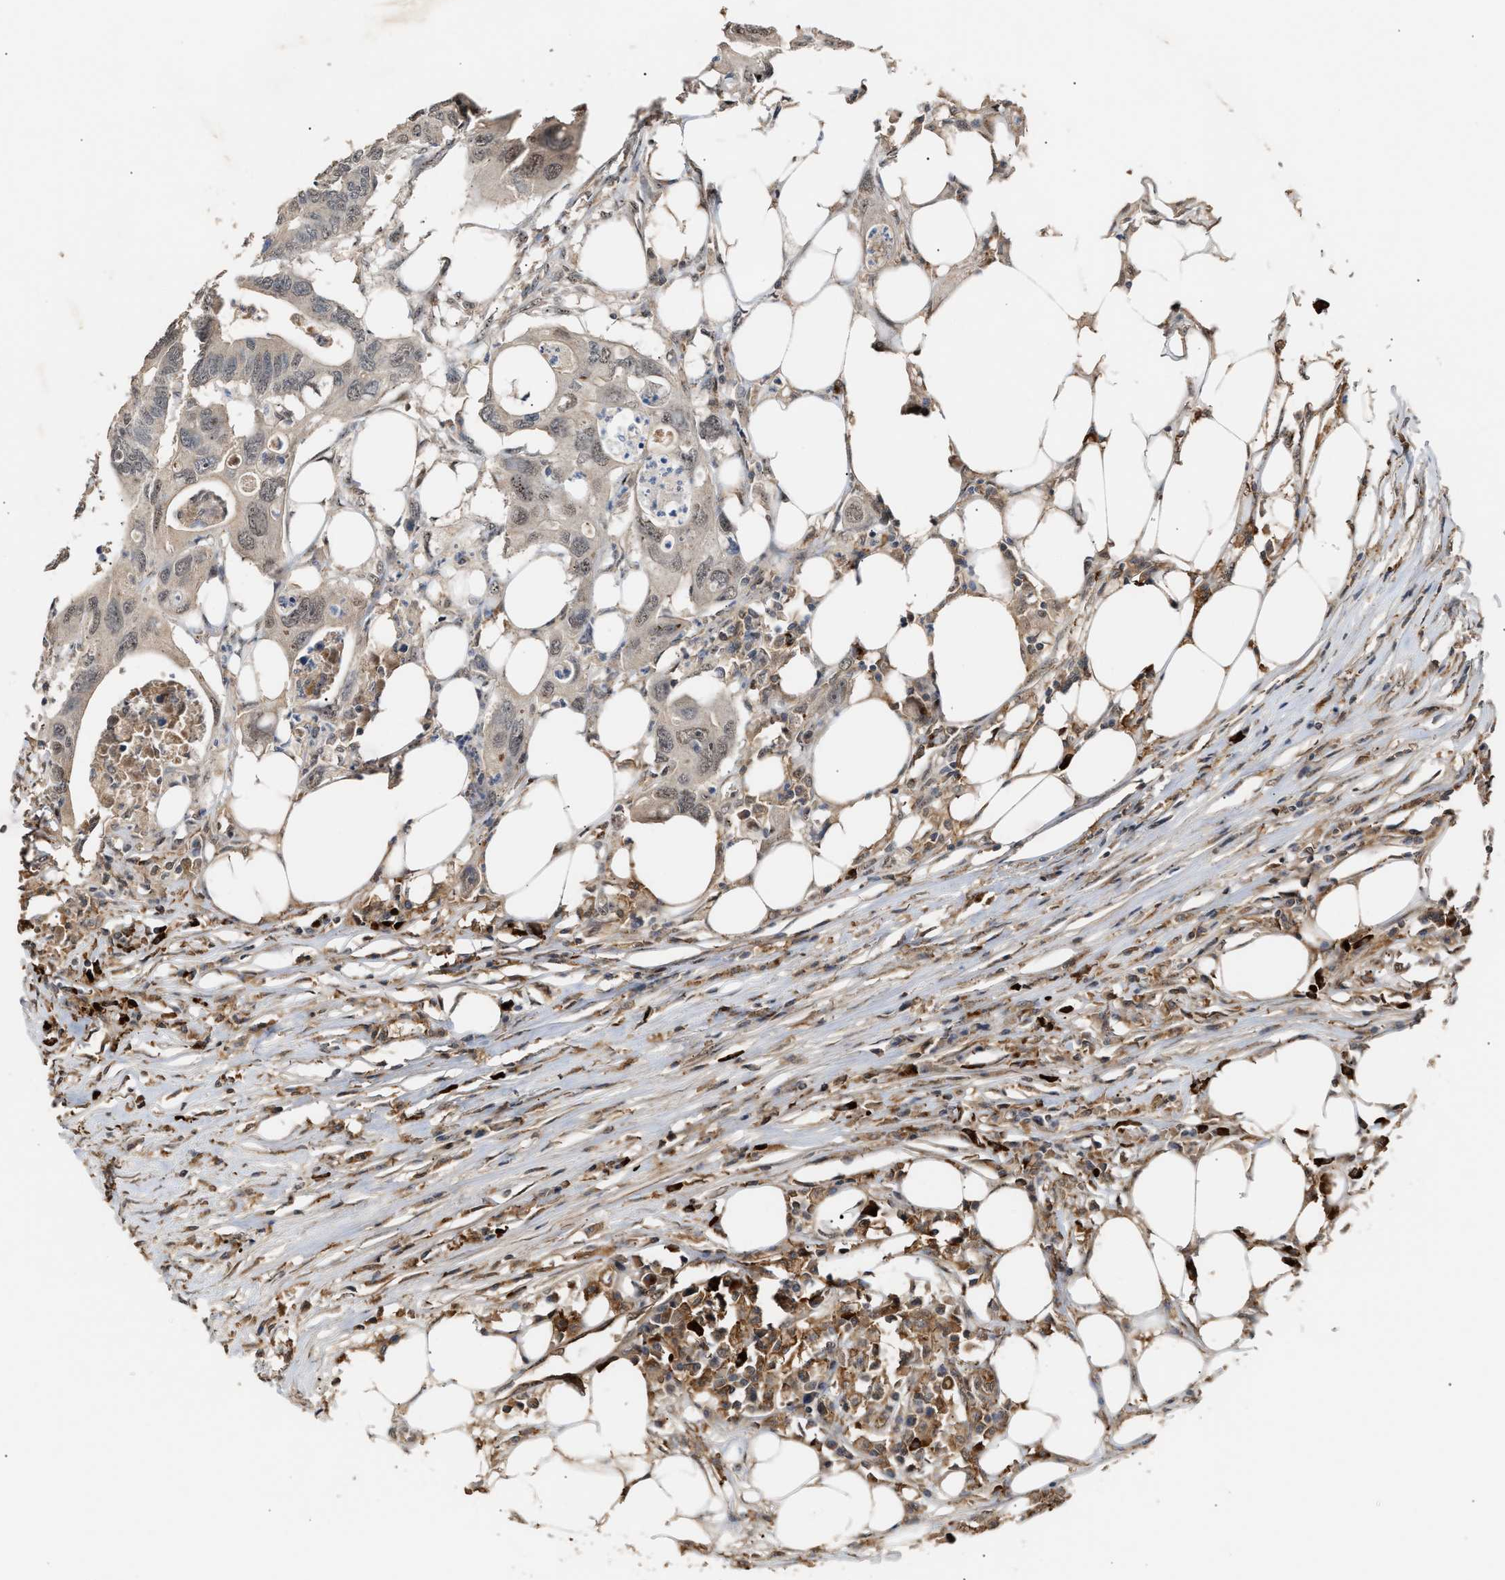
{"staining": {"intensity": "weak", "quantity": "<25%", "location": "nuclear"}, "tissue": "colorectal cancer", "cell_type": "Tumor cells", "image_type": "cancer", "snomed": [{"axis": "morphology", "description": "Adenocarcinoma, NOS"}, {"axis": "topography", "description": "Colon"}], "caption": "Tumor cells show no significant protein expression in colorectal cancer.", "gene": "ZFAND5", "patient": {"sex": "male", "age": 71}}